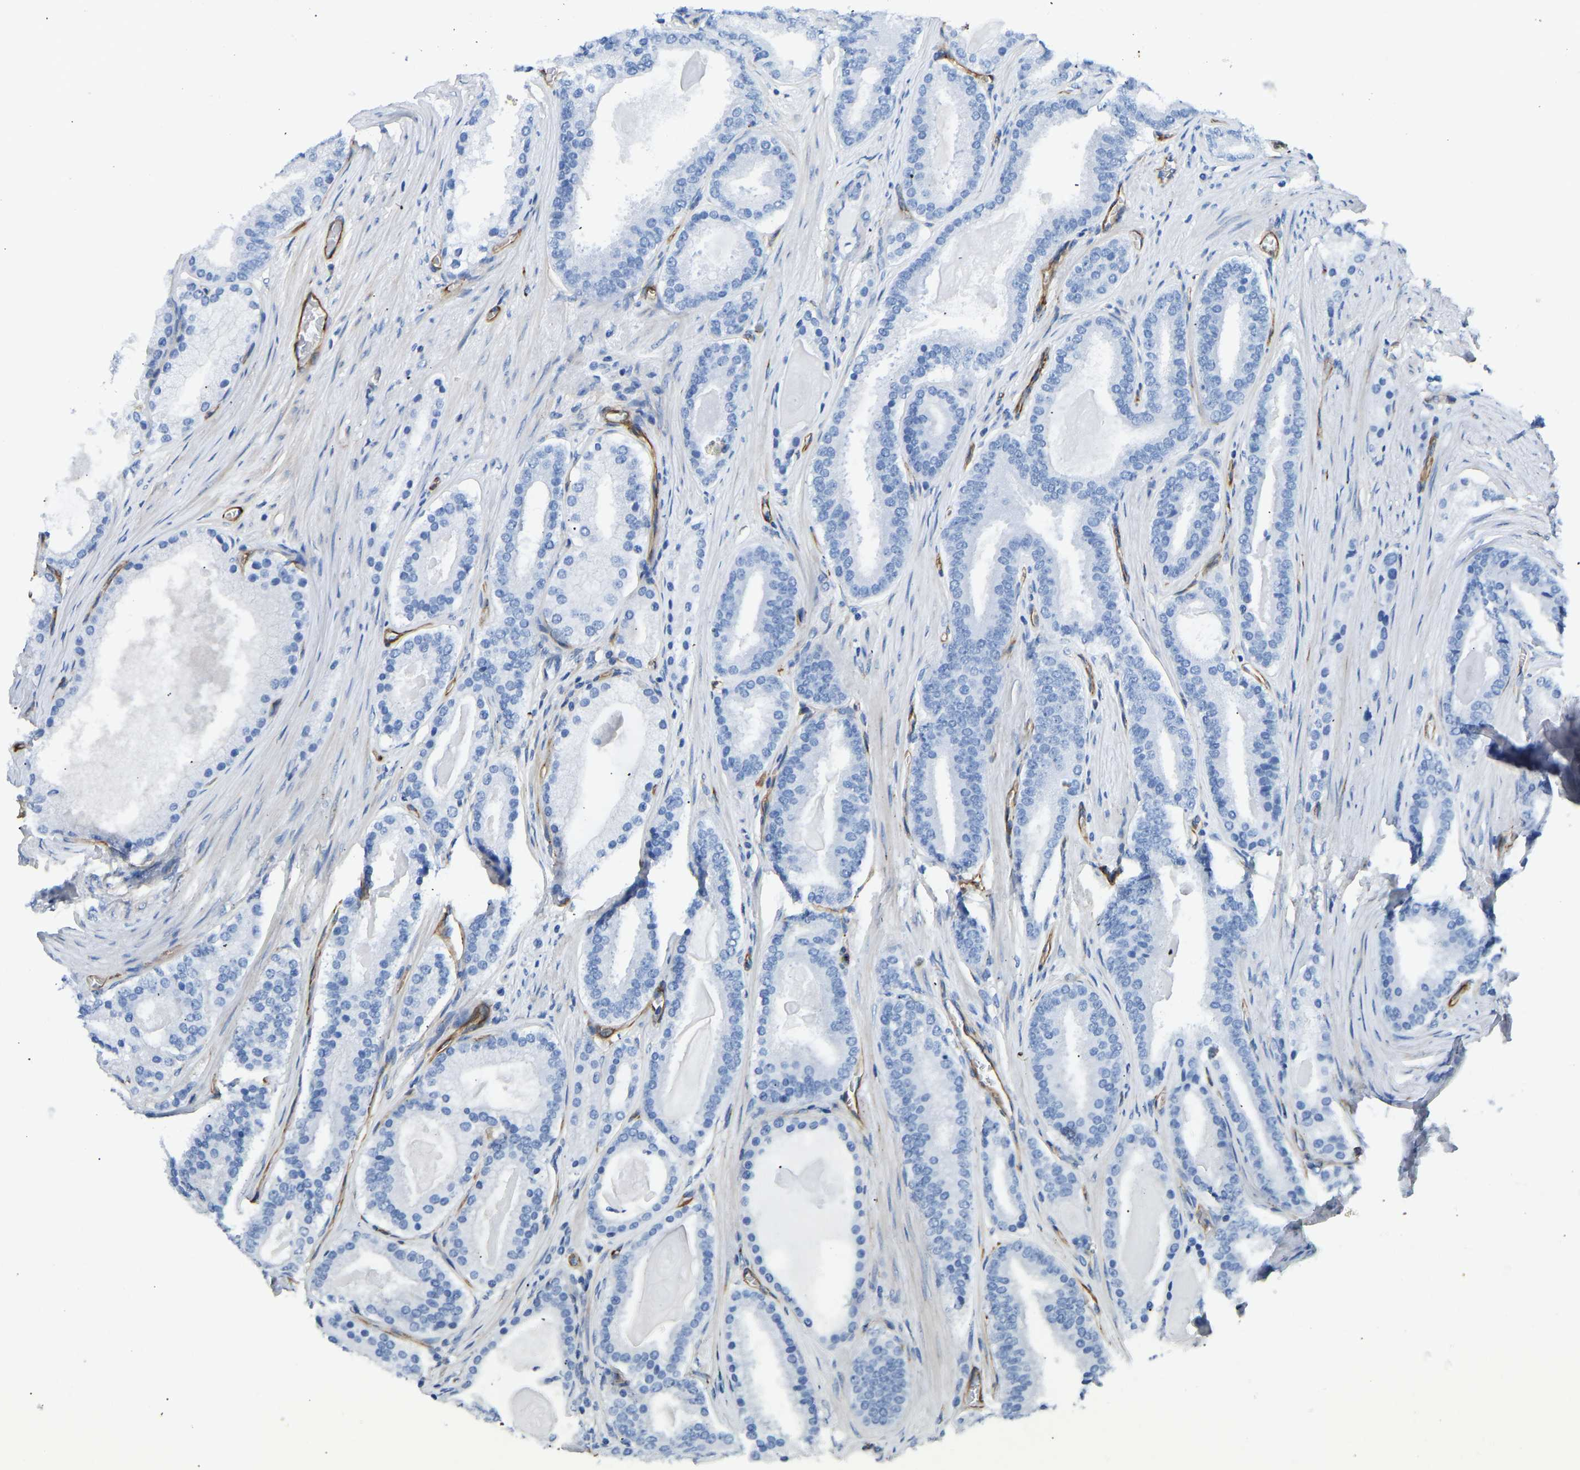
{"staining": {"intensity": "negative", "quantity": "none", "location": "none"}, "tissue": "prostate cancer", "cell_type": "Tumor cells", "image_type": "cancer", "snomed": [{"axis": "morphology", "description": "Adenocarcinoma, High grade"}, {"axis": "topography", "description": "Prostate"}], "caption": "Prostate cancer was stained to show a protein in brown. There is no significant positivity in tumor cells. (DAB (3,3'-diaminobenzidine) IHC with hematoxylin counter stain).", "gene": "COL15A1", "patient": {"sex": "male", "age": 60}}